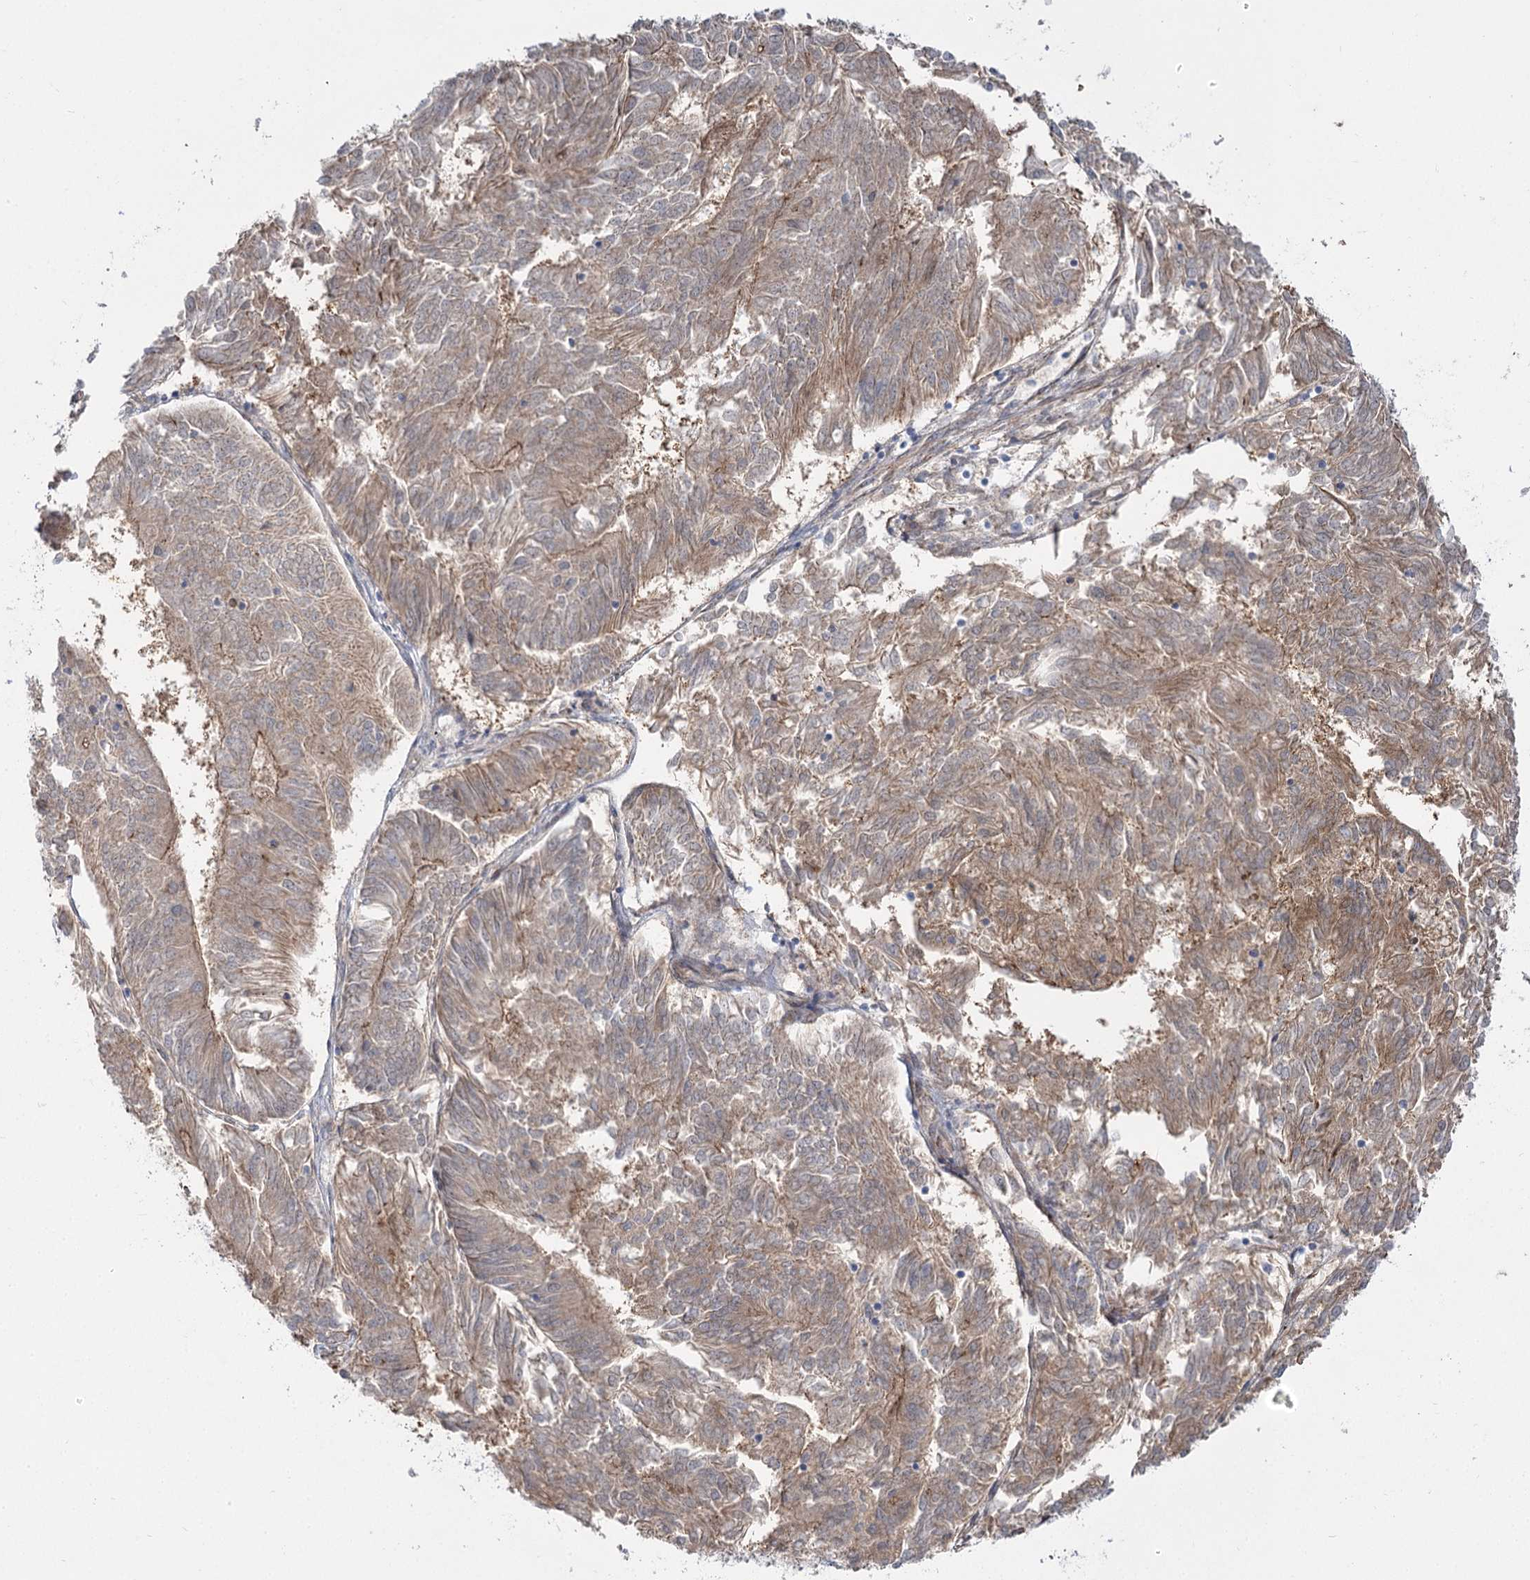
{"staining": {"intensity": "weak", "quantity": ">75%", "location": "cytoplasmic/membranous"}, "tissue": "endometrial cancer", "cell_type": "Tumor cells", "image_type": "cancer", "snomed": [{"axis": "morphology", "description": "Adenocarcinoma, NOS"}, {"axis": "topography", "description": "Endometrium"}], "caption": "Endometrial cancer (adenocarcinoma) stained with IHC shows weak cytoplasmic/membranous staining in approximately >75% of tumor cells.", "gene": "SUOX", "patient": {"sex": "female", "age": 86}}